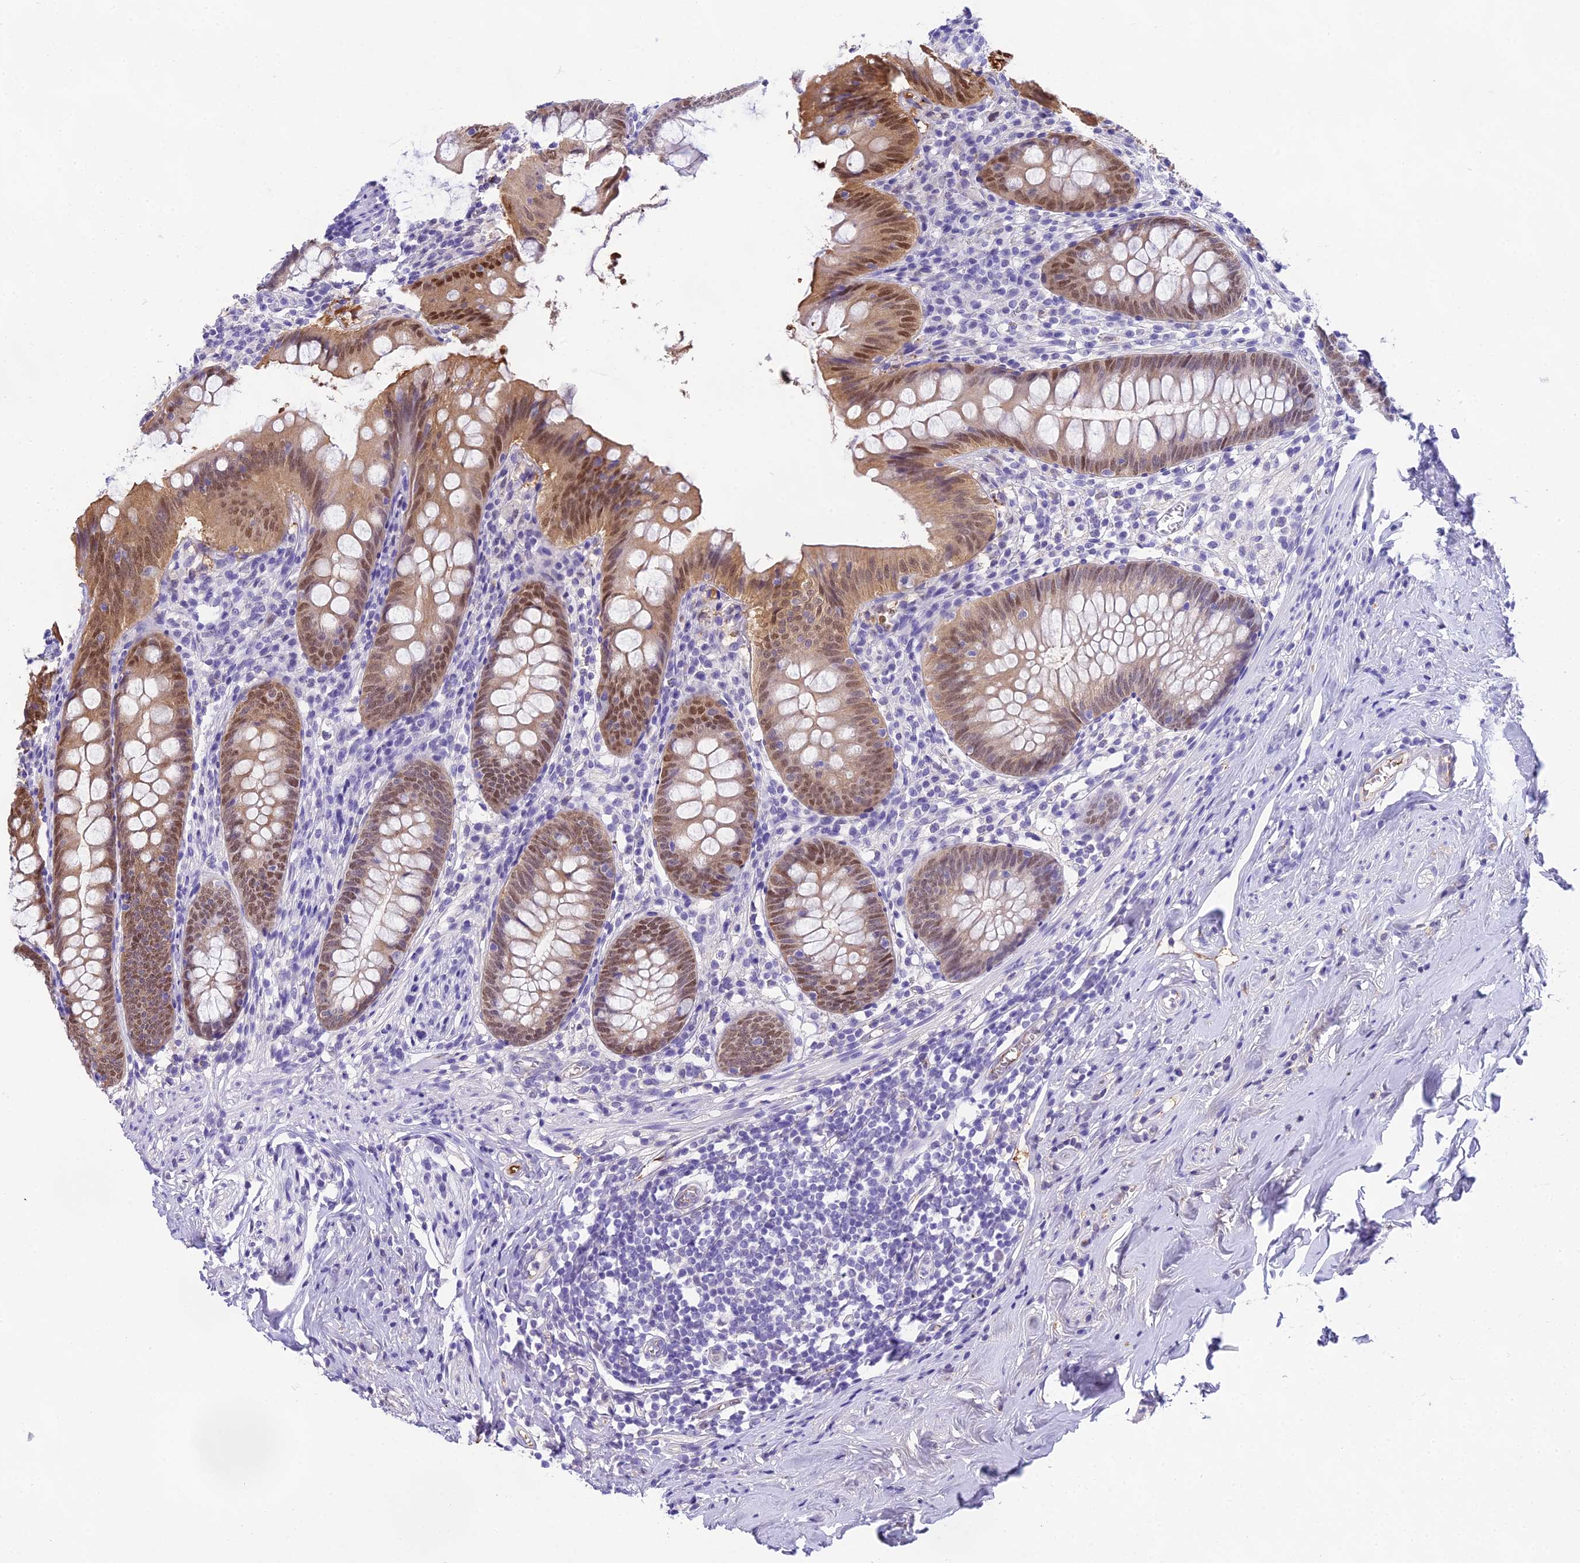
{"staining": {"intensity": "moderate", "quantity": ">75%", "location": "nuclear"}, "tissue": "appendix", "cell_type": "Glandular cells", "image_type": "normal", "snomed": [{"axis": "morphology", "description": "Normal tissue, NOS"}, {"axis": "topography", "description": "Appendix"}], "caption": "Immunohistochemistry (IHC) histopathology image of unremarkable appendix: human appendix stained using IHC shows medium levels of moderate protein expression localized specifically in the nuclear of glandular cells, appearing as a nuclear brown color.", "gene": "MAT2A", "patient": {"sex": "female", "age": 51}}